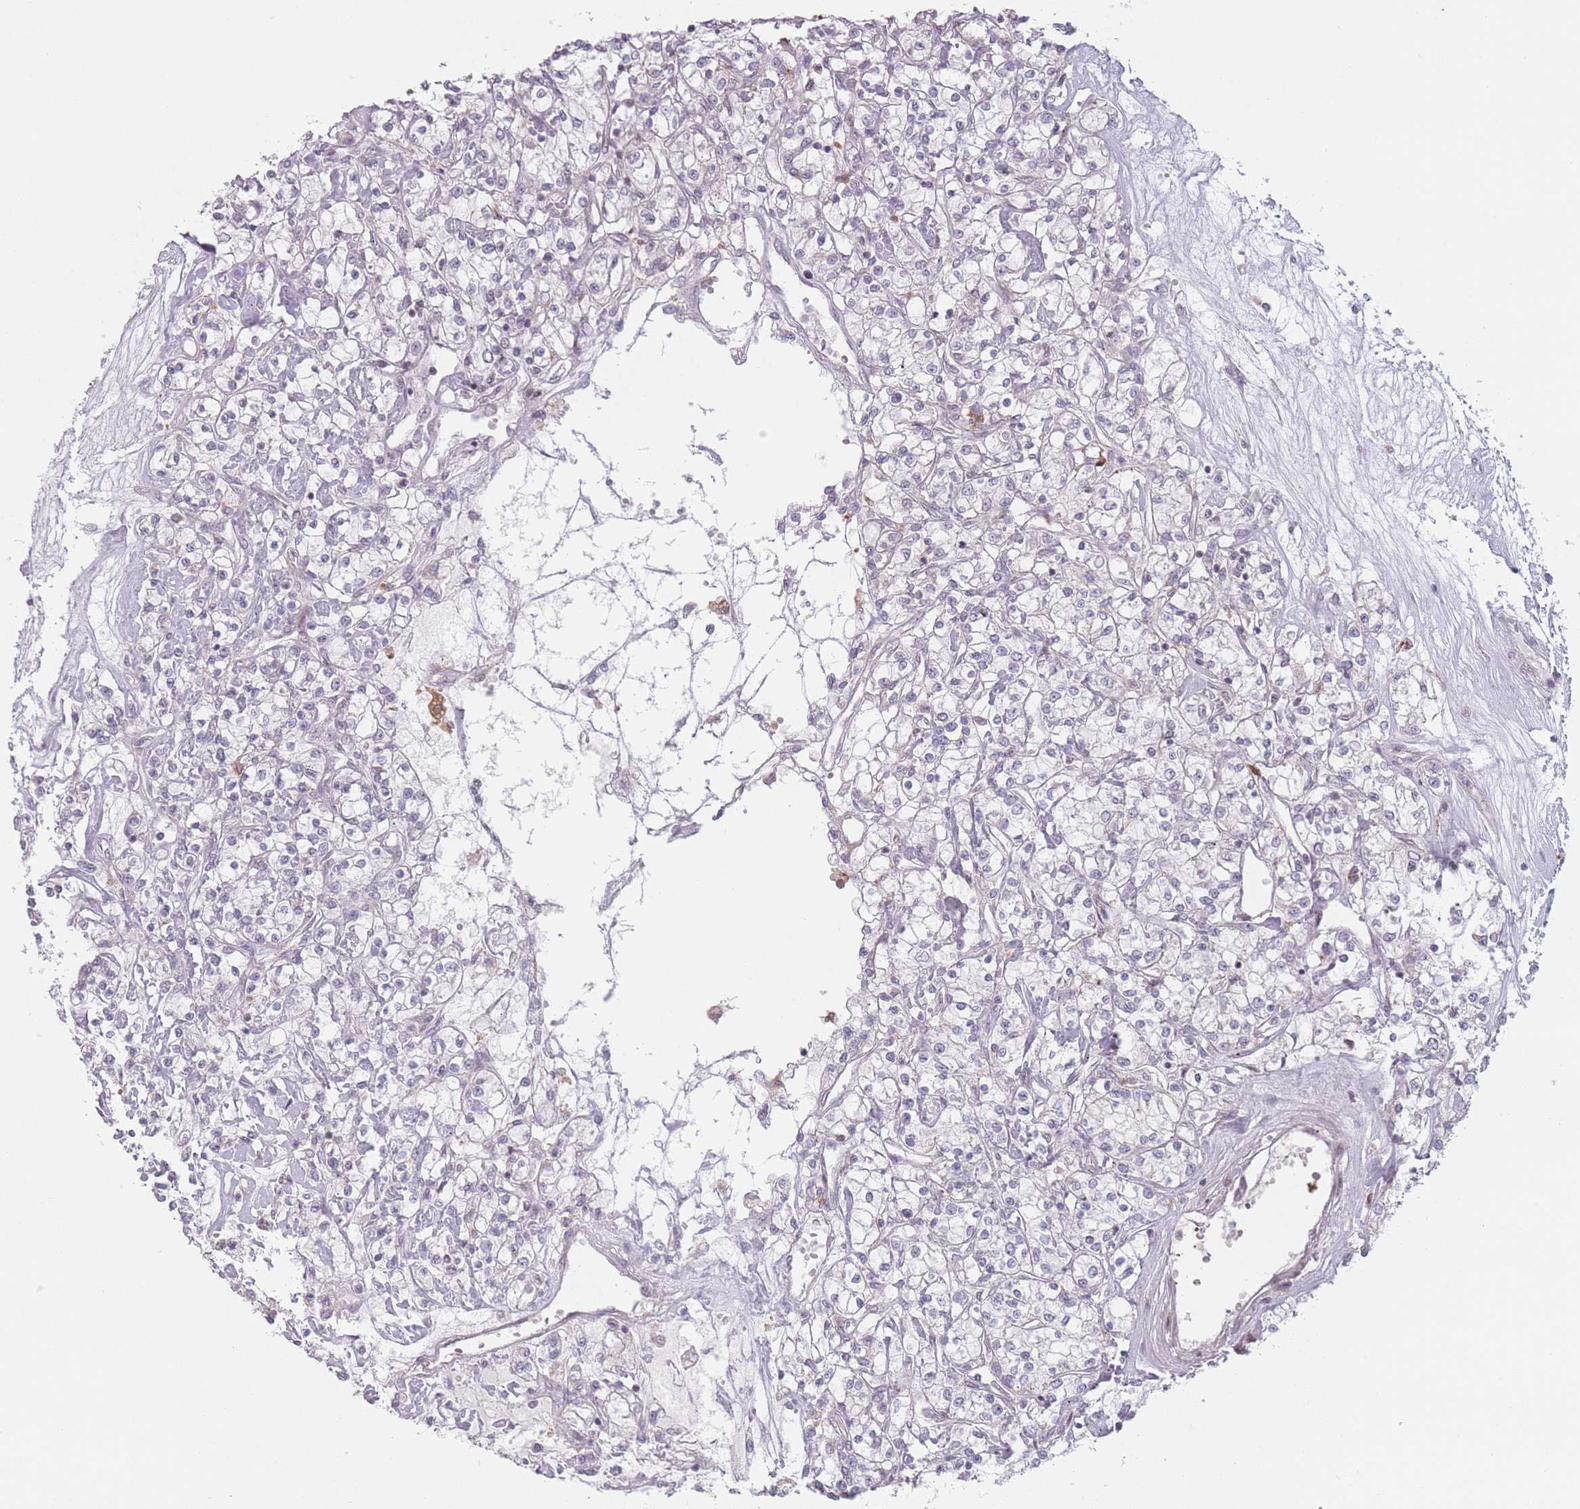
{"staining": {"intensity": "weak", "quantity": "<25%", "location": "cytoplasmic/membranous"}, "tissue": "renal cancer", "cell_type": "Tumor cells", "image_type": "cancer", "snomed": [{"axis": "morphology", "description": "Adenocarcinoma, NOS"}, {"axis": "topography", "description": "Kidney"}], "caption": "This is an immunohistochemistry photomicrograph of renal adenocarcinoma. There is no staining in tumor cells.", "gene": "OR10C1", "patient": {"sex": "female", "age": 59}}